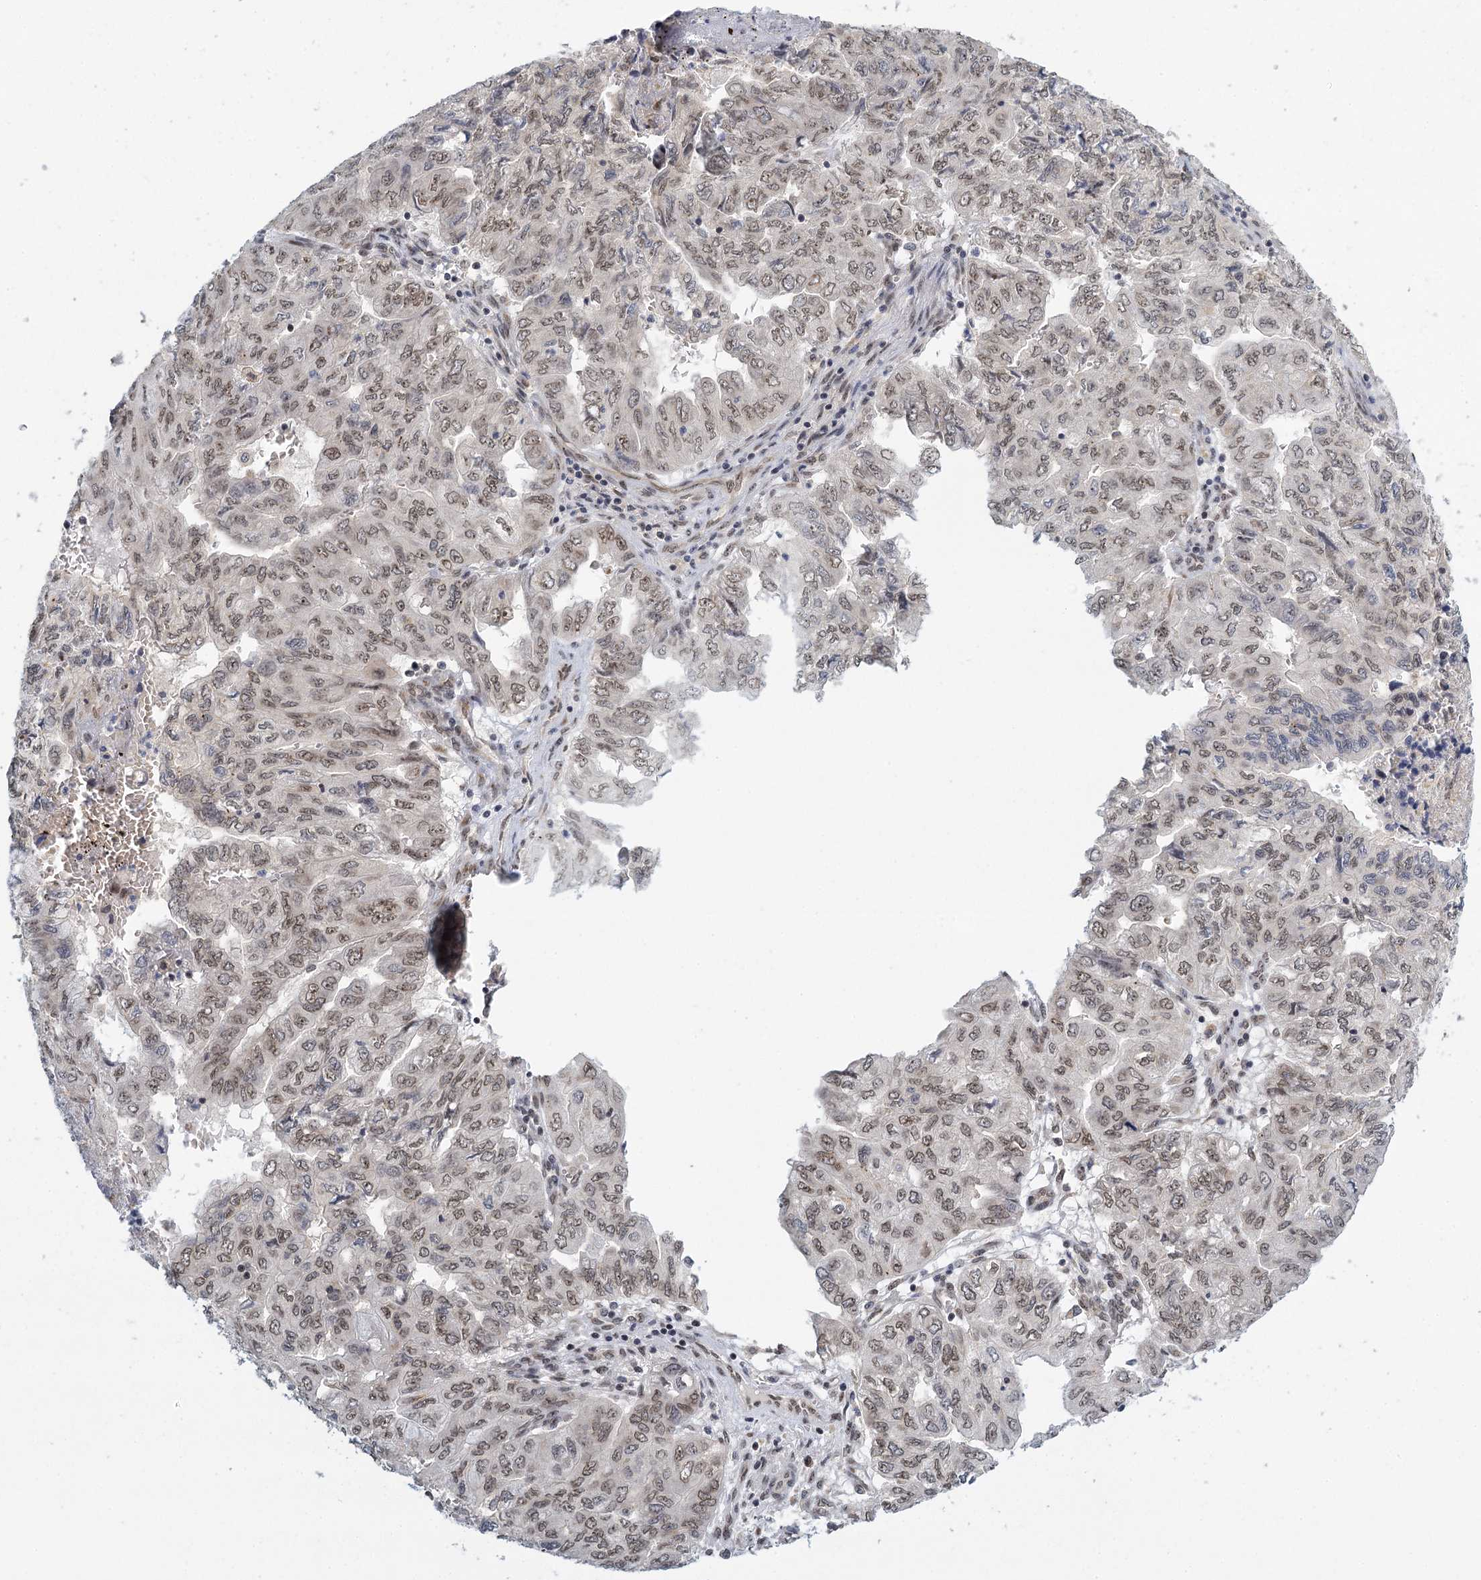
{"staining": {"intensity": "weak", "quantity": "25%-75%", "location": "cytoplasmic/membranous,nuclear"}, "tissue": "pancreatic cancer", "cell_type": "Tumor cells", "image_type": "cancer", "snomed": [{"axis": "morphology", "description": "Adenocarcinoma, NOS"}, {"axis": "topography", "description": "Pancreas"}], "caption": "High-magnification brightfield microscopy of adenocarcinoma (pancreatic) stained with DAB (brown) and counterstained with hematoxylin (blue). tumor cells exhibit weak cytoplasmic/membranous and nuclear staining is identified in approximately25%-75% of cells. (Stains: DAB (3,3'-diaminobenzidine) in brown, nuclei in blue, Microscopy: brightfield microscopy at high magnification).", "gene": "TREX1", "patient": {"sex": "male", "age": 51}}